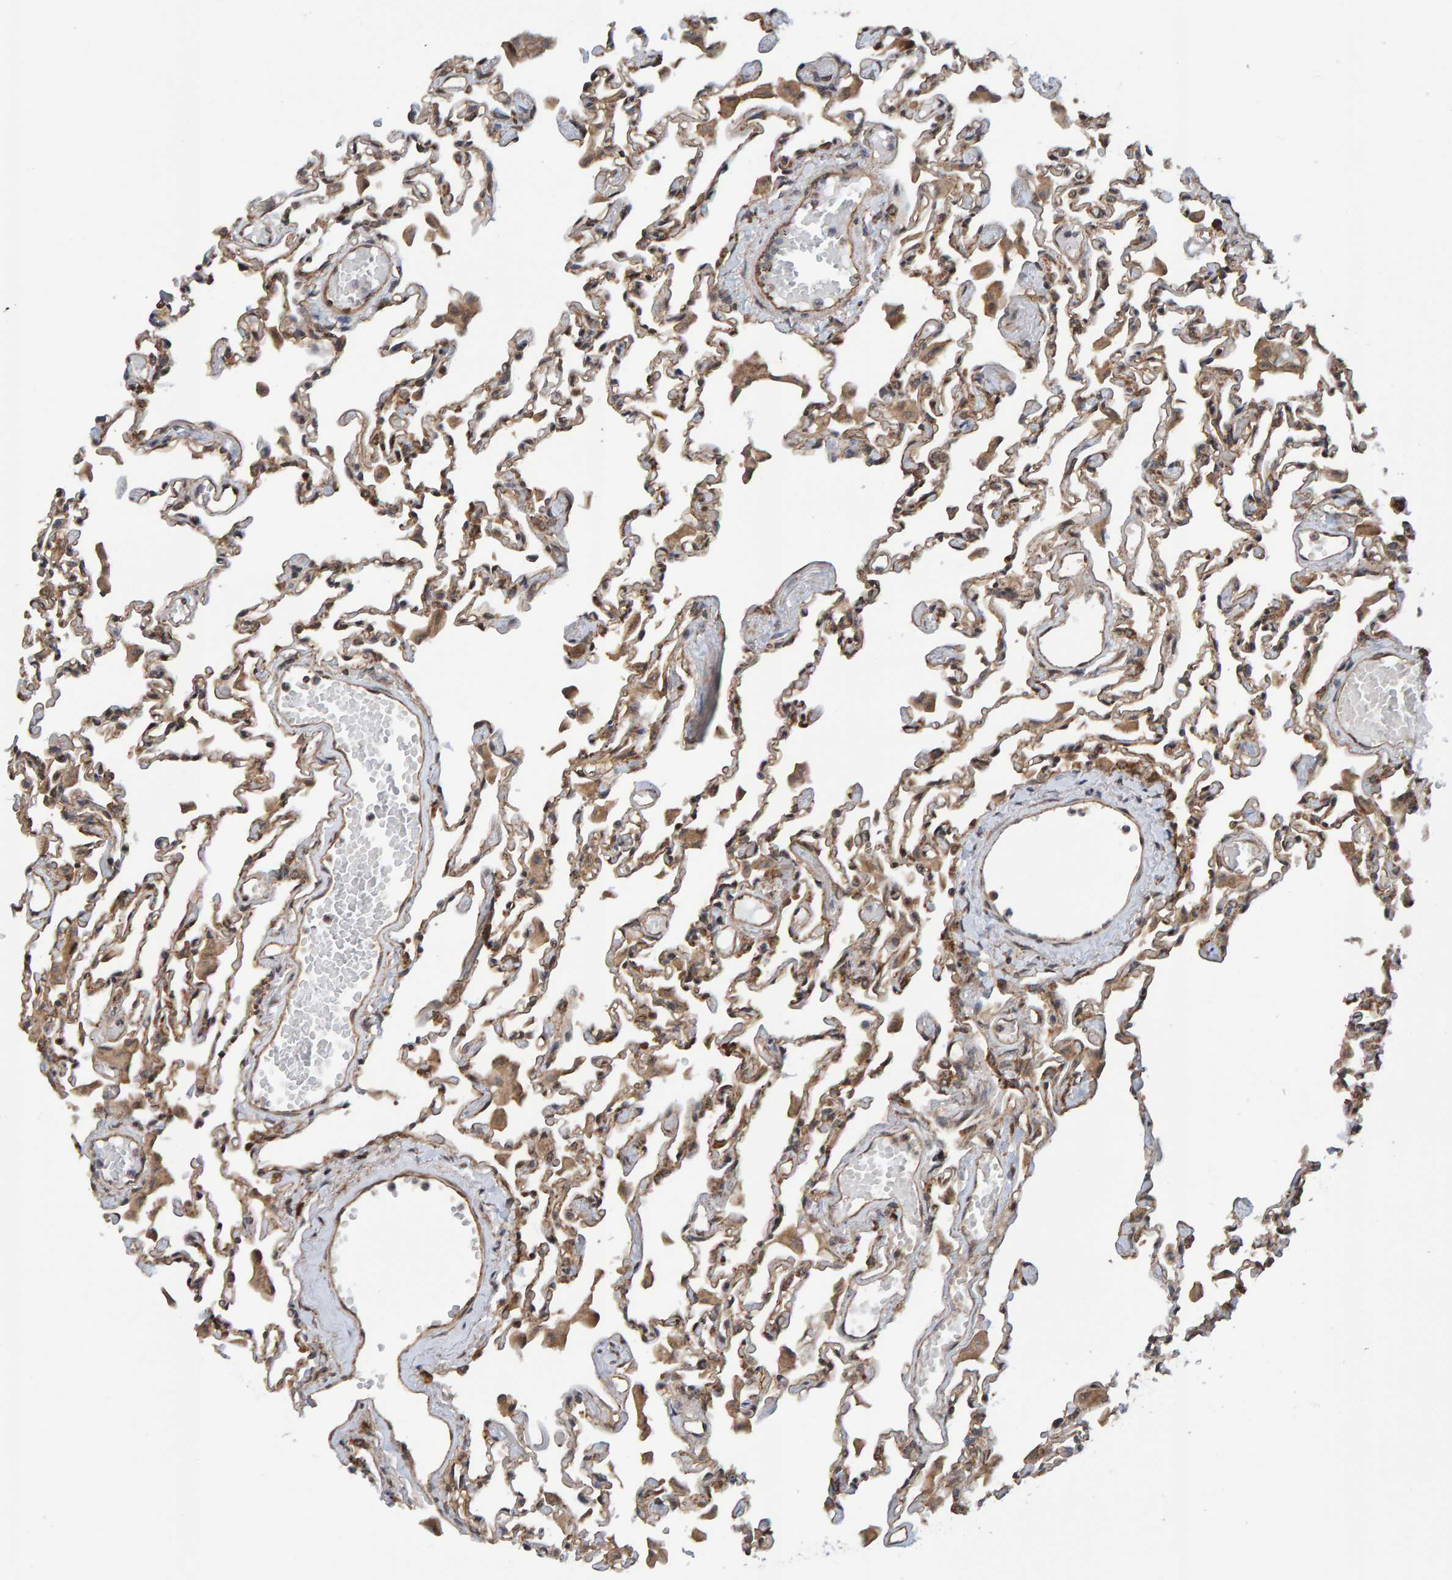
{"staining": {"intensity": "moderate", "quantity": ">75%", "location": "cytoplasmic/membranous"}, "tissue": "lung", "cell_type": "Alveolar cells", "image_type": "normal", "snomed": [{"axis": "morphology", "description": "Normal tissue, NOS"}, {"axis": "topography", "description": "Bronchus"}, {"axis": "topography", "description": "Lung"}], "caption": "IHC (DAB) staining of unremarkable lung shows moderate cytoplasmic/membranous protein staining in approximately >75% of alveolar cells. The protein of interest is shown in brown color, while the nuclei are stained blue.", "gene": "SCRN2", "patient": {"sex": "female", "age": 49}}